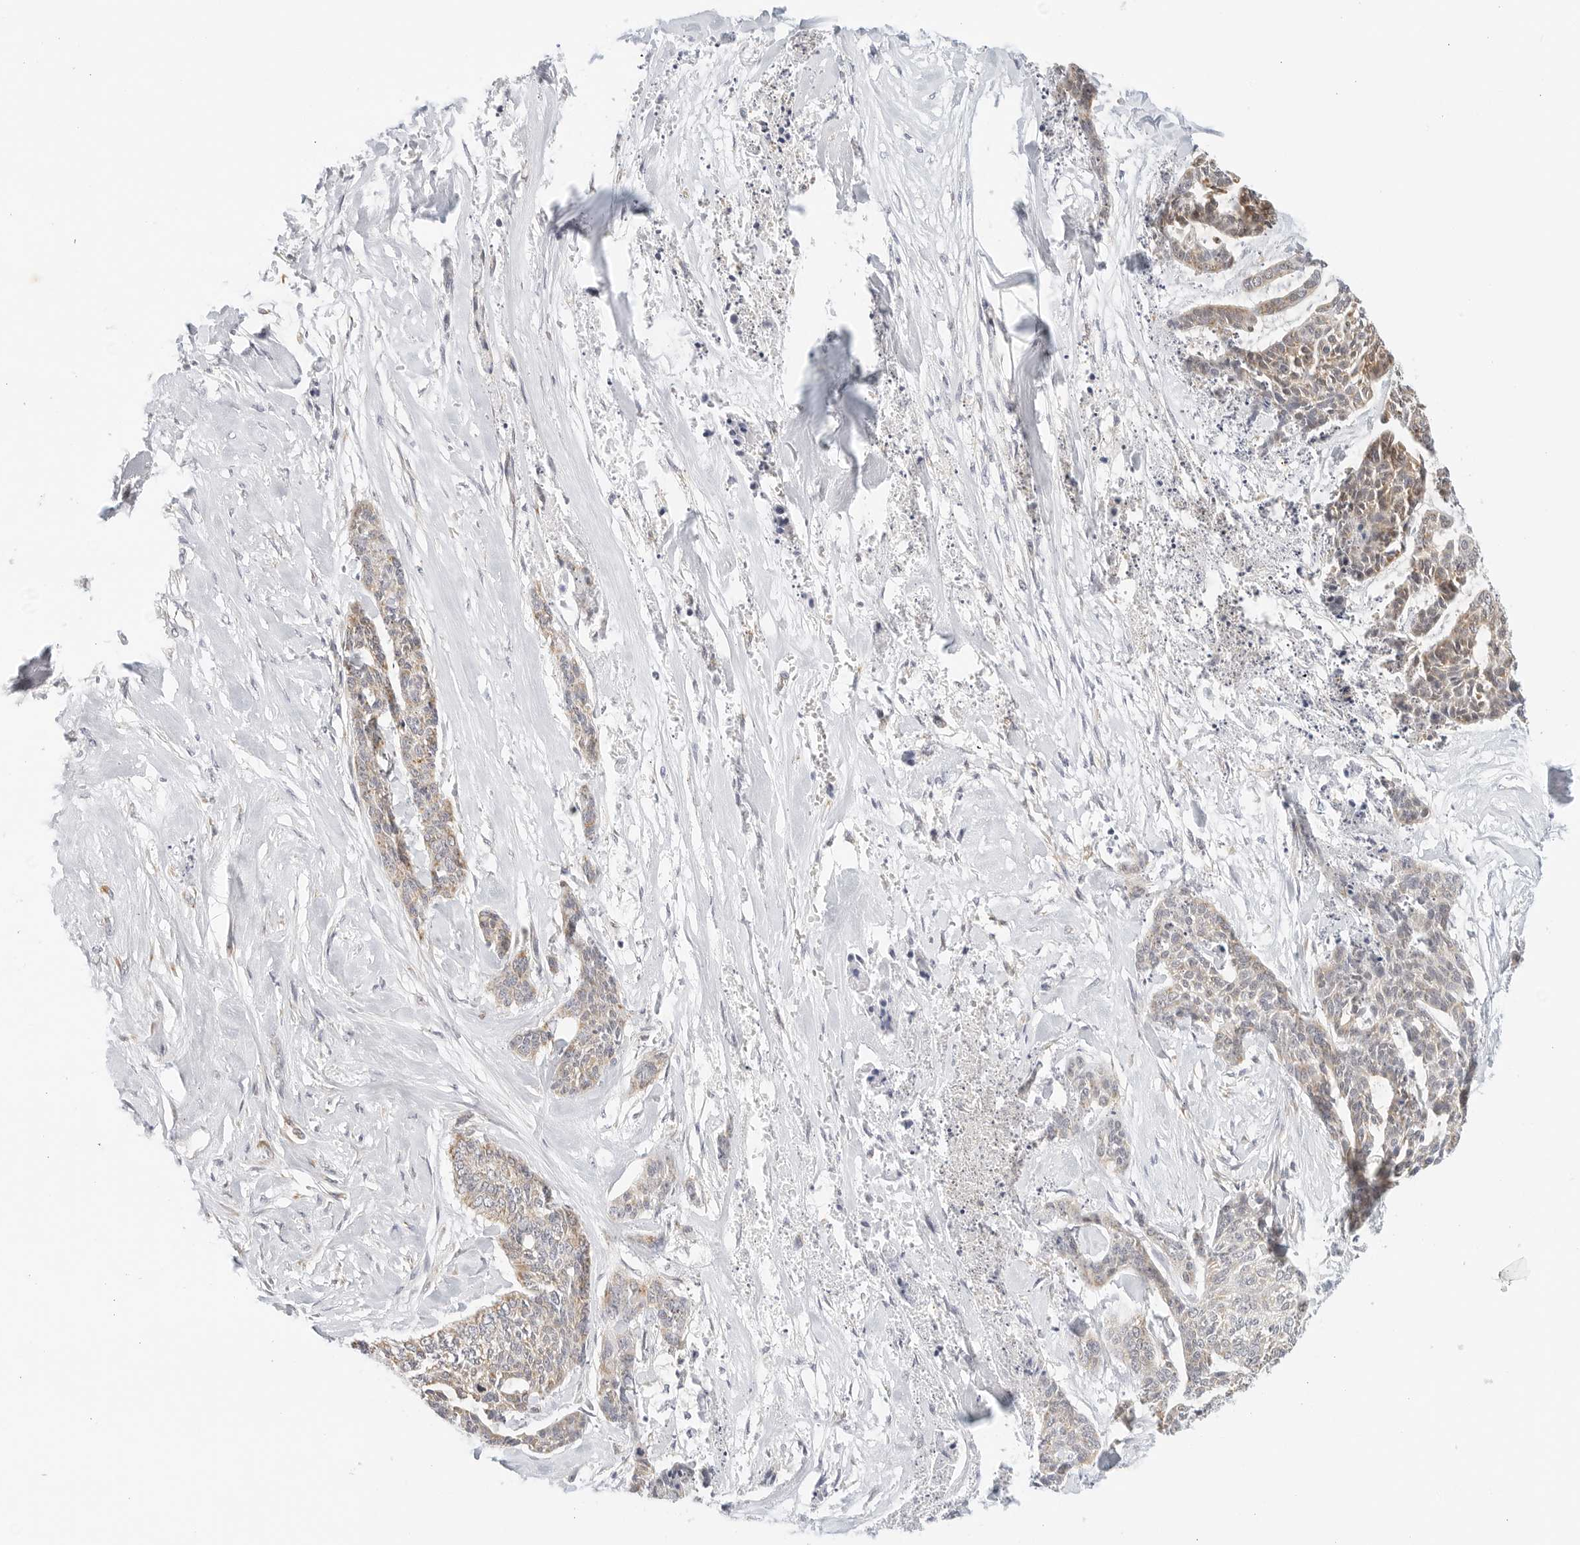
{"staining": {"intensity": "weak", "quantity": "25%-75%", "location": "cytoplasmic/membranous"}, "tissue": "skin cancer", "cell_type": "Tumor cells", "image_type": "cancer", "snomed": [{"axis": "morphology", "description": "Basal cell carcinoma"}, {"axis": "topography", "description": "Skin"}], "caption": "Protein staining demonstrates weak cytoplasmic/membranous expression in approximately 25%-75% of tumor cells in skin basal cell carcinoma.", "gene": "ATL1", "patient": {"sex": "female", "age": 64}}